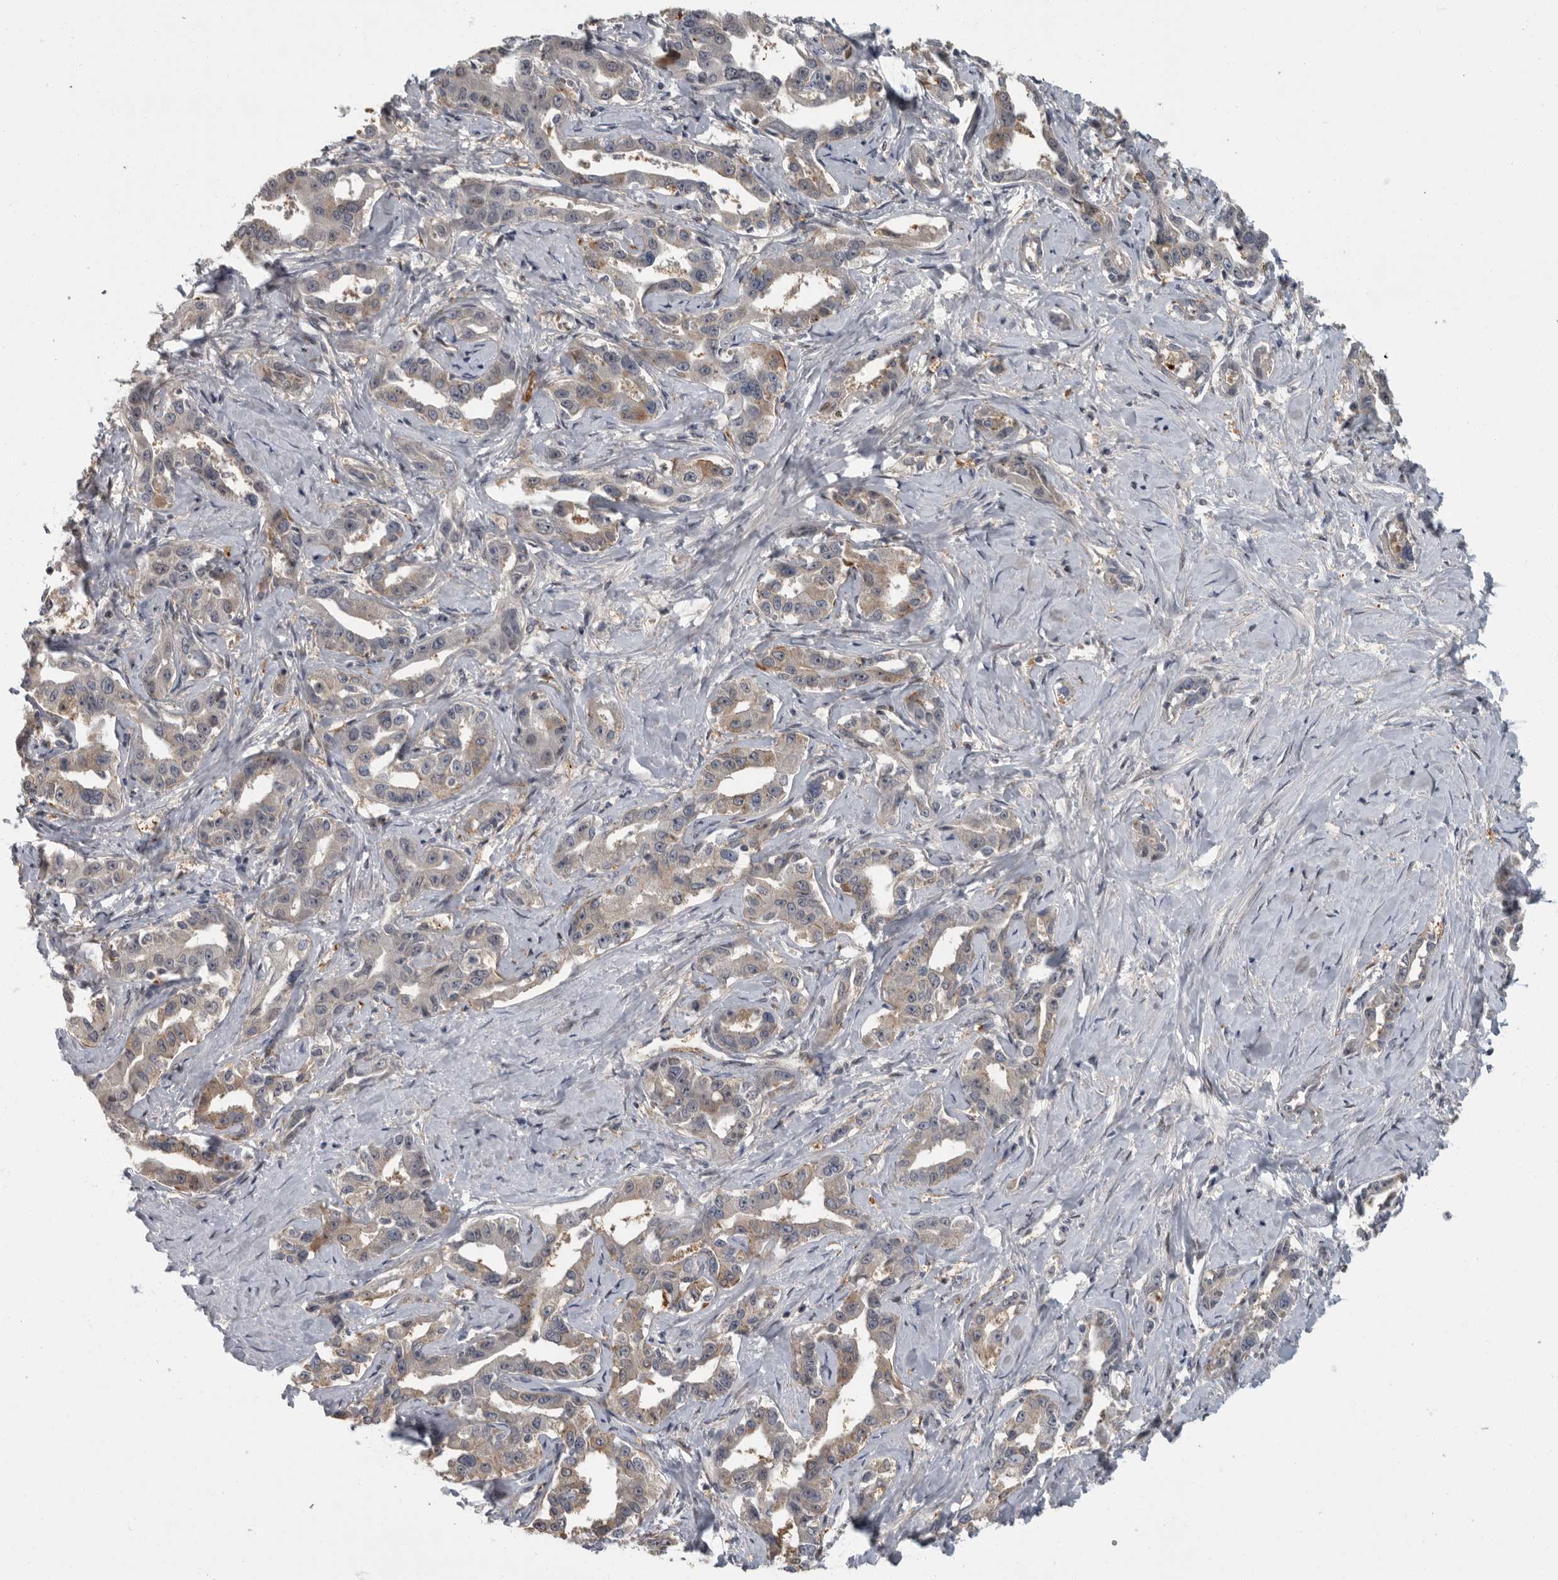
{"staining": {"intensity": "weak", "quantity": "<25%", "location": "cytoplasmic/membranous"}, "tissue": "liver cancer", "cell_type": "Tumor cells", "image_type": "cancer", "snomed": [{"axis": "morphology", "description": "Cholangiocarcinoma"}, {"axis": "topography", "description": "Liver"}], "caption": "Immunohistochemical staining of human liver cholangiocarcinoma reveals no significant positivity in tumor cells.", "gene": "PDE7A", "patient": {"sex": "male", "age": 59}}